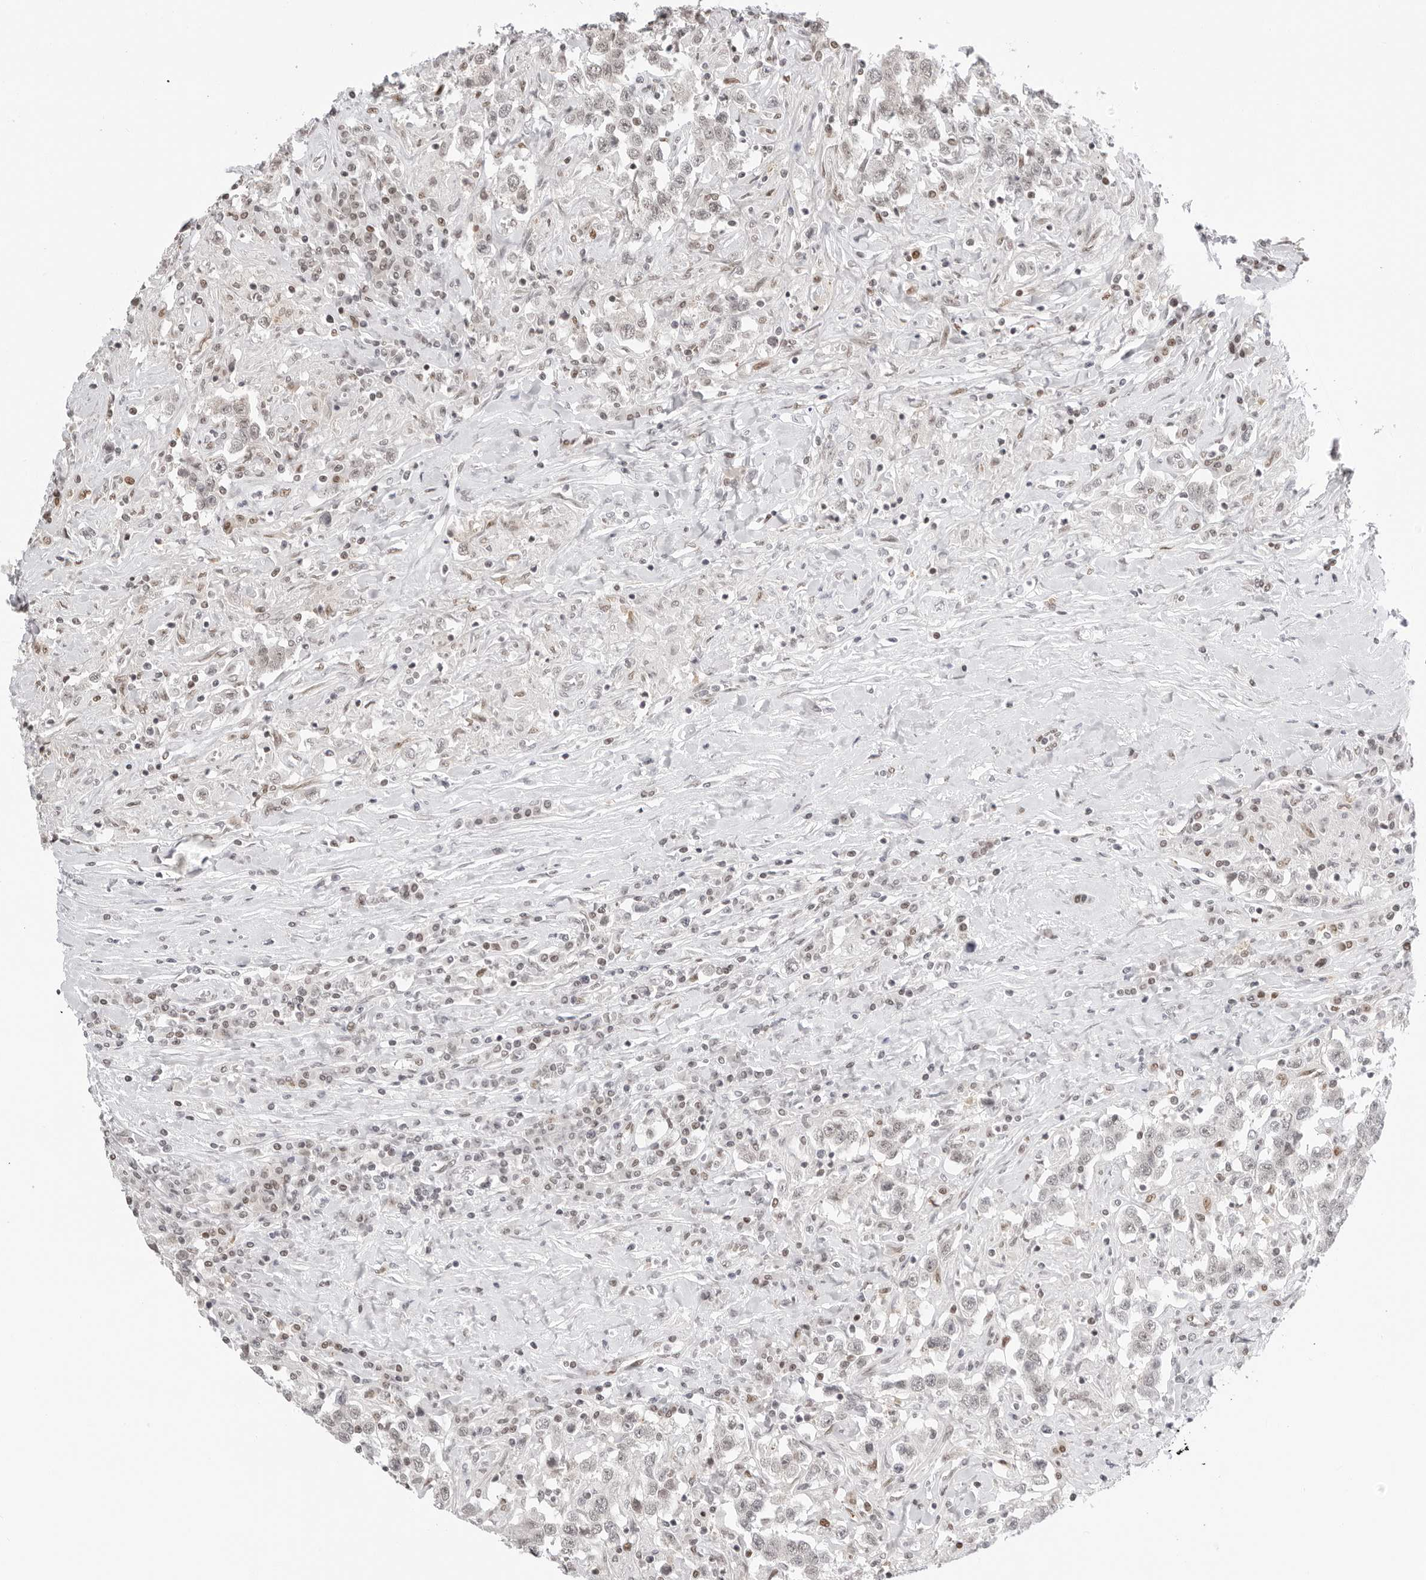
{"staining": {"intensity": "weak", "quantity": "<25%", "location": "nuclear"}, "tissue": "testis cancer", "cell_type": "Tumor cells", "image_type": "cancer", "snomed": [{"axis": "morphology", "description": "Seminoma, NOS"}, {"axis": "topography", "description": "Testis"}], "caption": "An IHC image of seminoma (testis) is shown. There is no staining in tumor cells of seminoma (testis).", "gene": "MSH6", "patient": {"sex": "male", "age": 41}}